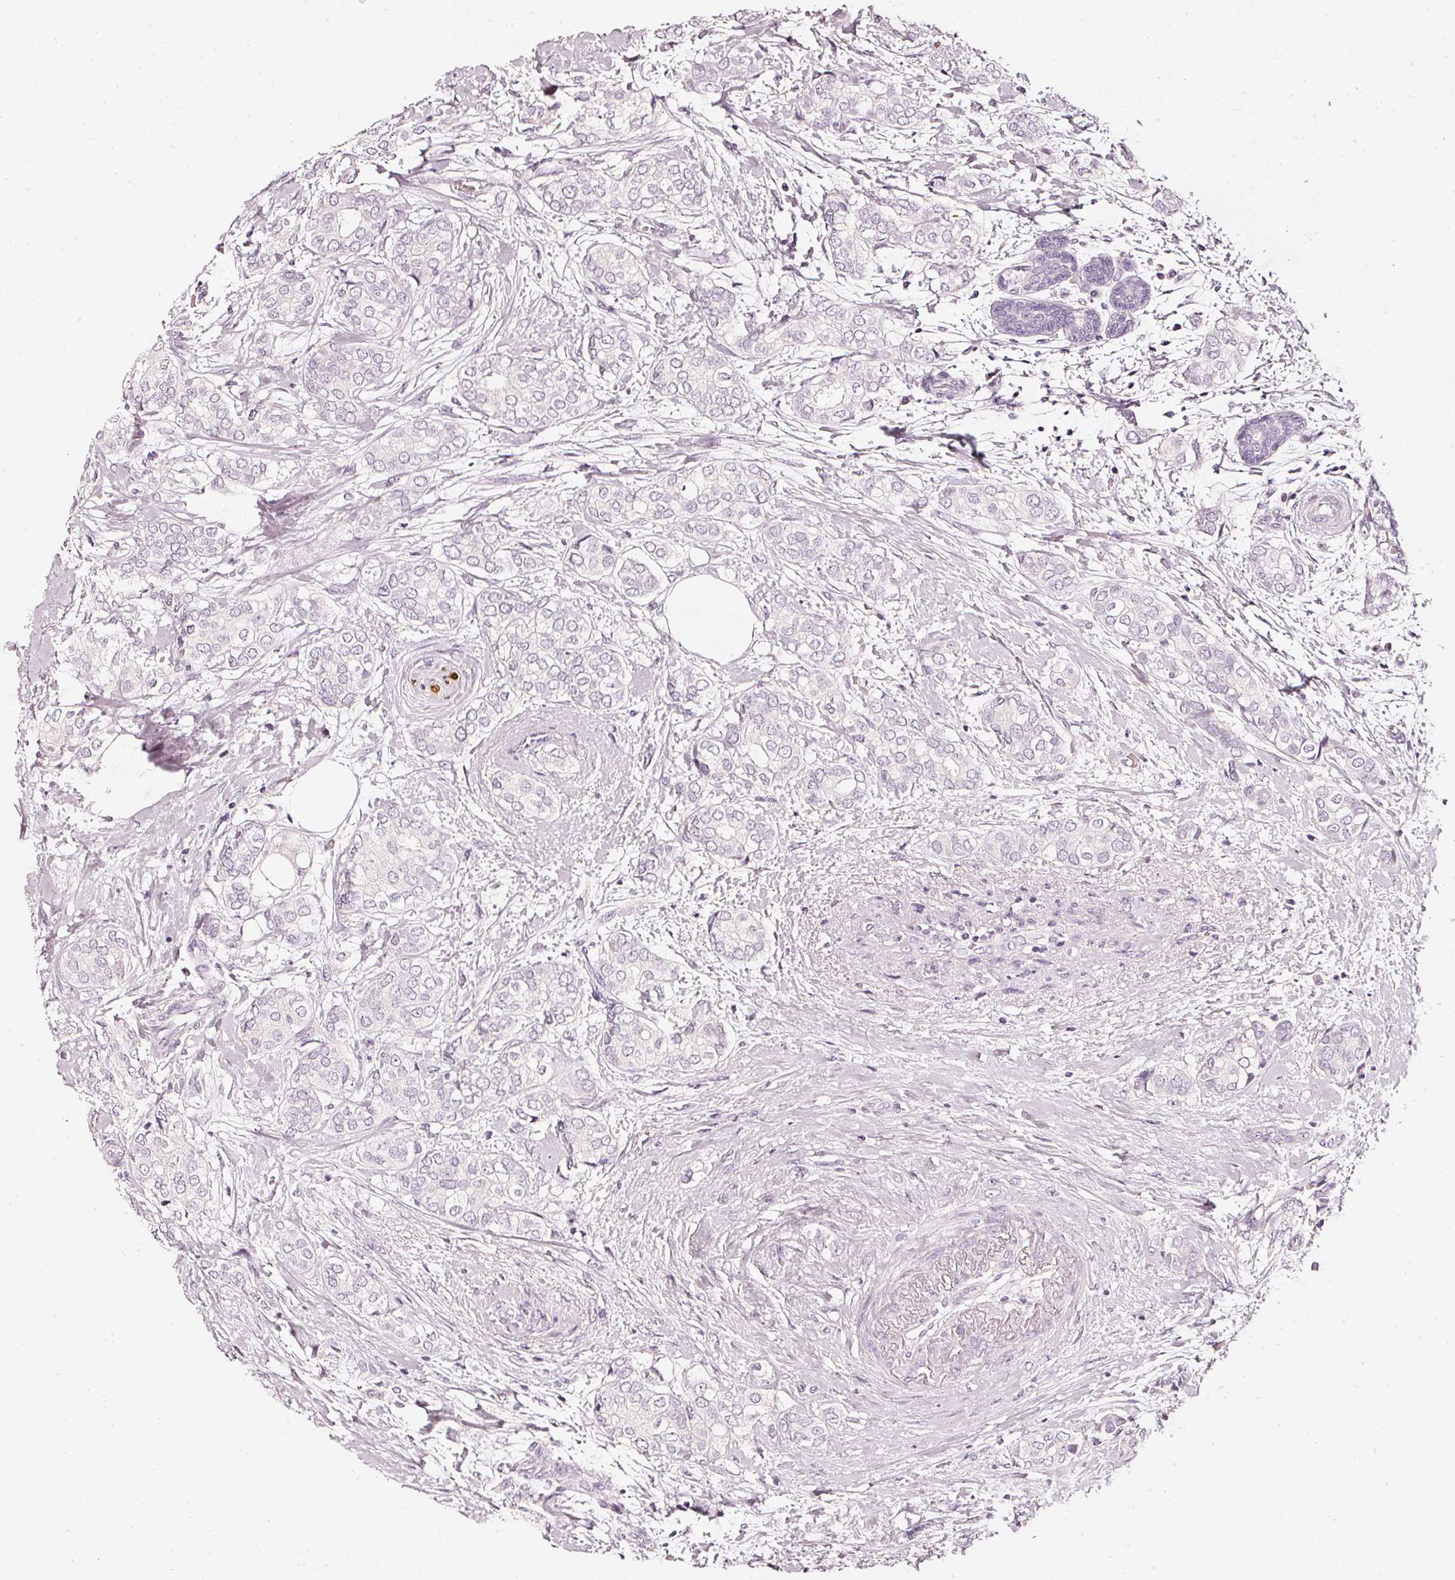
{"staining": {"intensity": "negative", "quantity": "none", "location": "none"}, "tissue": "breast cancer", "cell_type": "Tumor cells", "image_type": "cancer", "snomed": [{"axis": "morphology", "description": "Duct carcinoma"}, {"axis": "topography", "description": "Breast"}], "caption": "A histopathology image of breast cancer (intraductal carcinoma) stained for a protein shows no brown staining in tumor cells.", "gene": "CNP", "patient": {"sex": "female", "age": 73}}